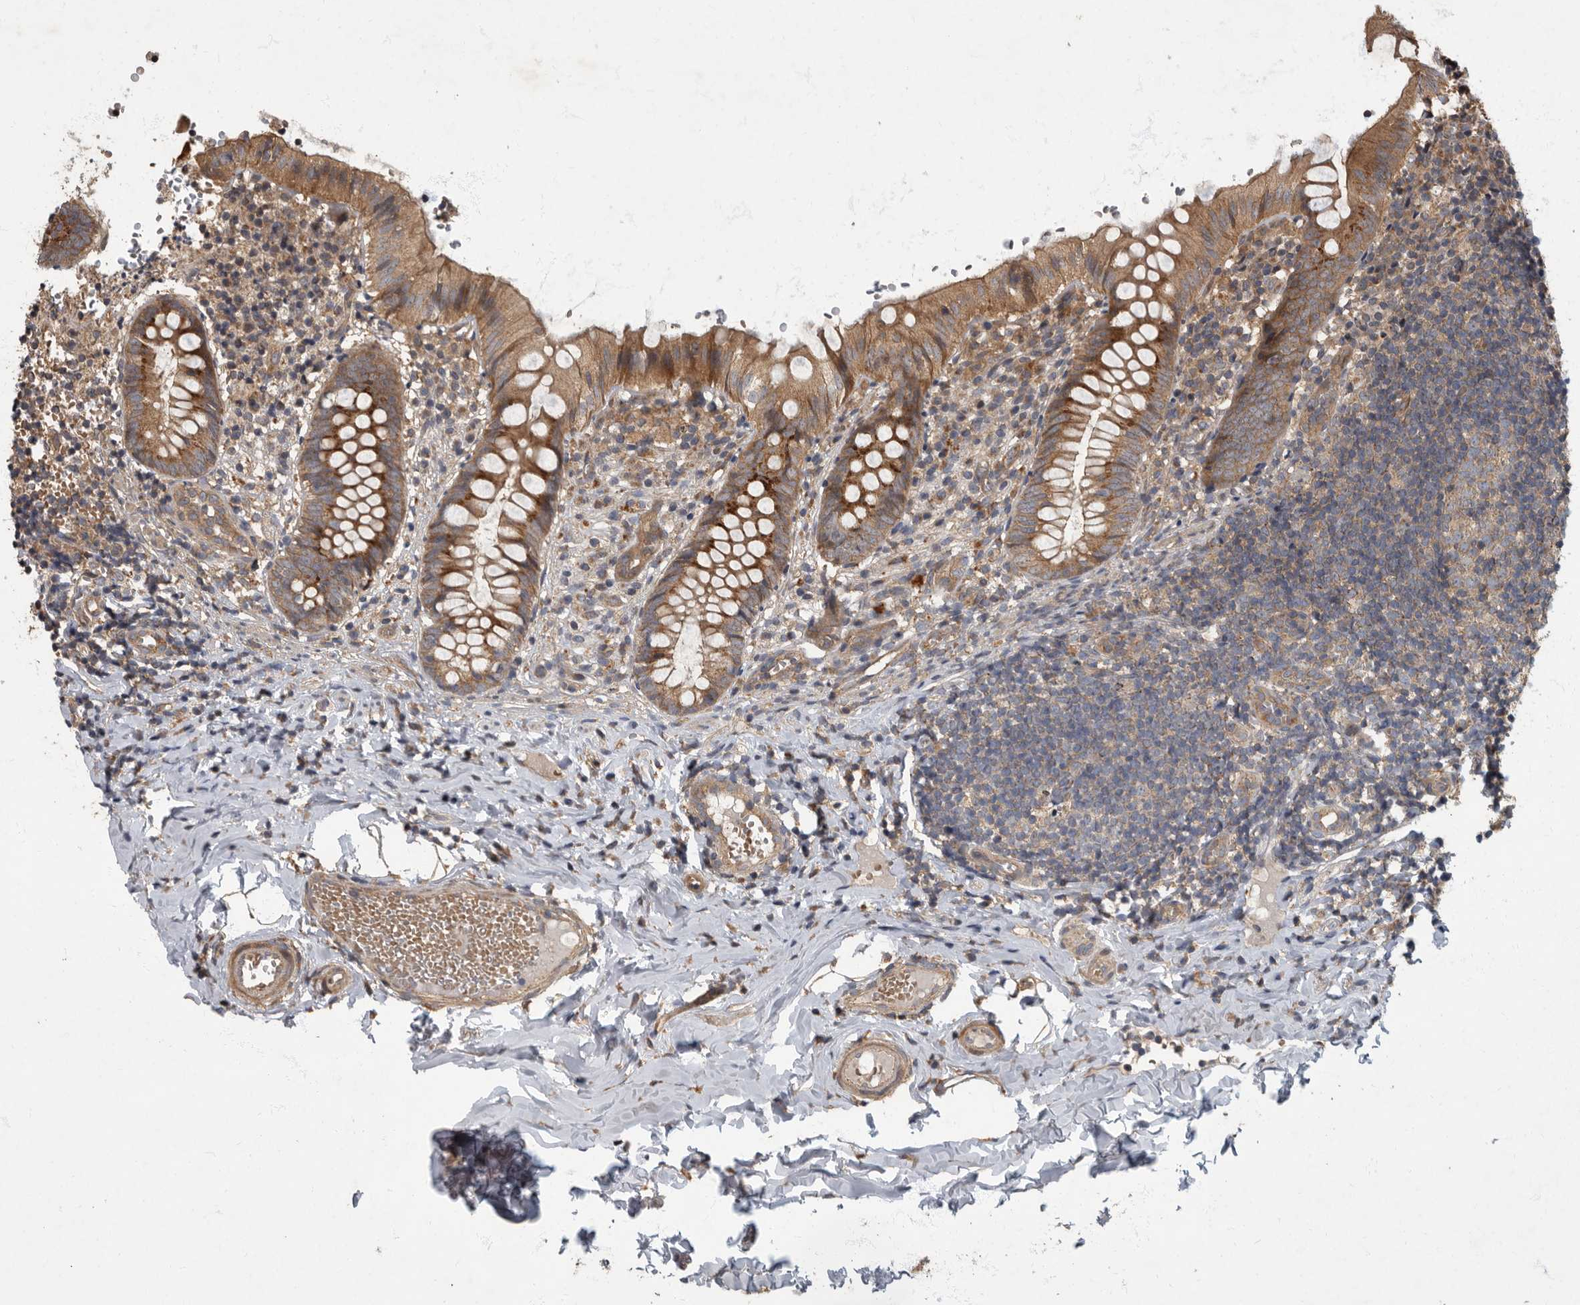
{"staining": {"intensity": "moderate", "quantity": ">75%", "location": "cytoplasmic/membranous"}, "tissue": "appendix", "cell_type": "Glandular cells", "image_type": "normal", "snomed": [{"axis": "morphology", "description": "Normal tissue, NOS"}, {"axis": "topography", "description": "Appendix"}], "caption": "Immunohistochemical staining of unremarkable appendix displays moderate cytoplasmic/membranous protein positivity in about >75% of glandular cells.", "gene": "IQCK", "patient": {"sex": "male", "age": 8}}